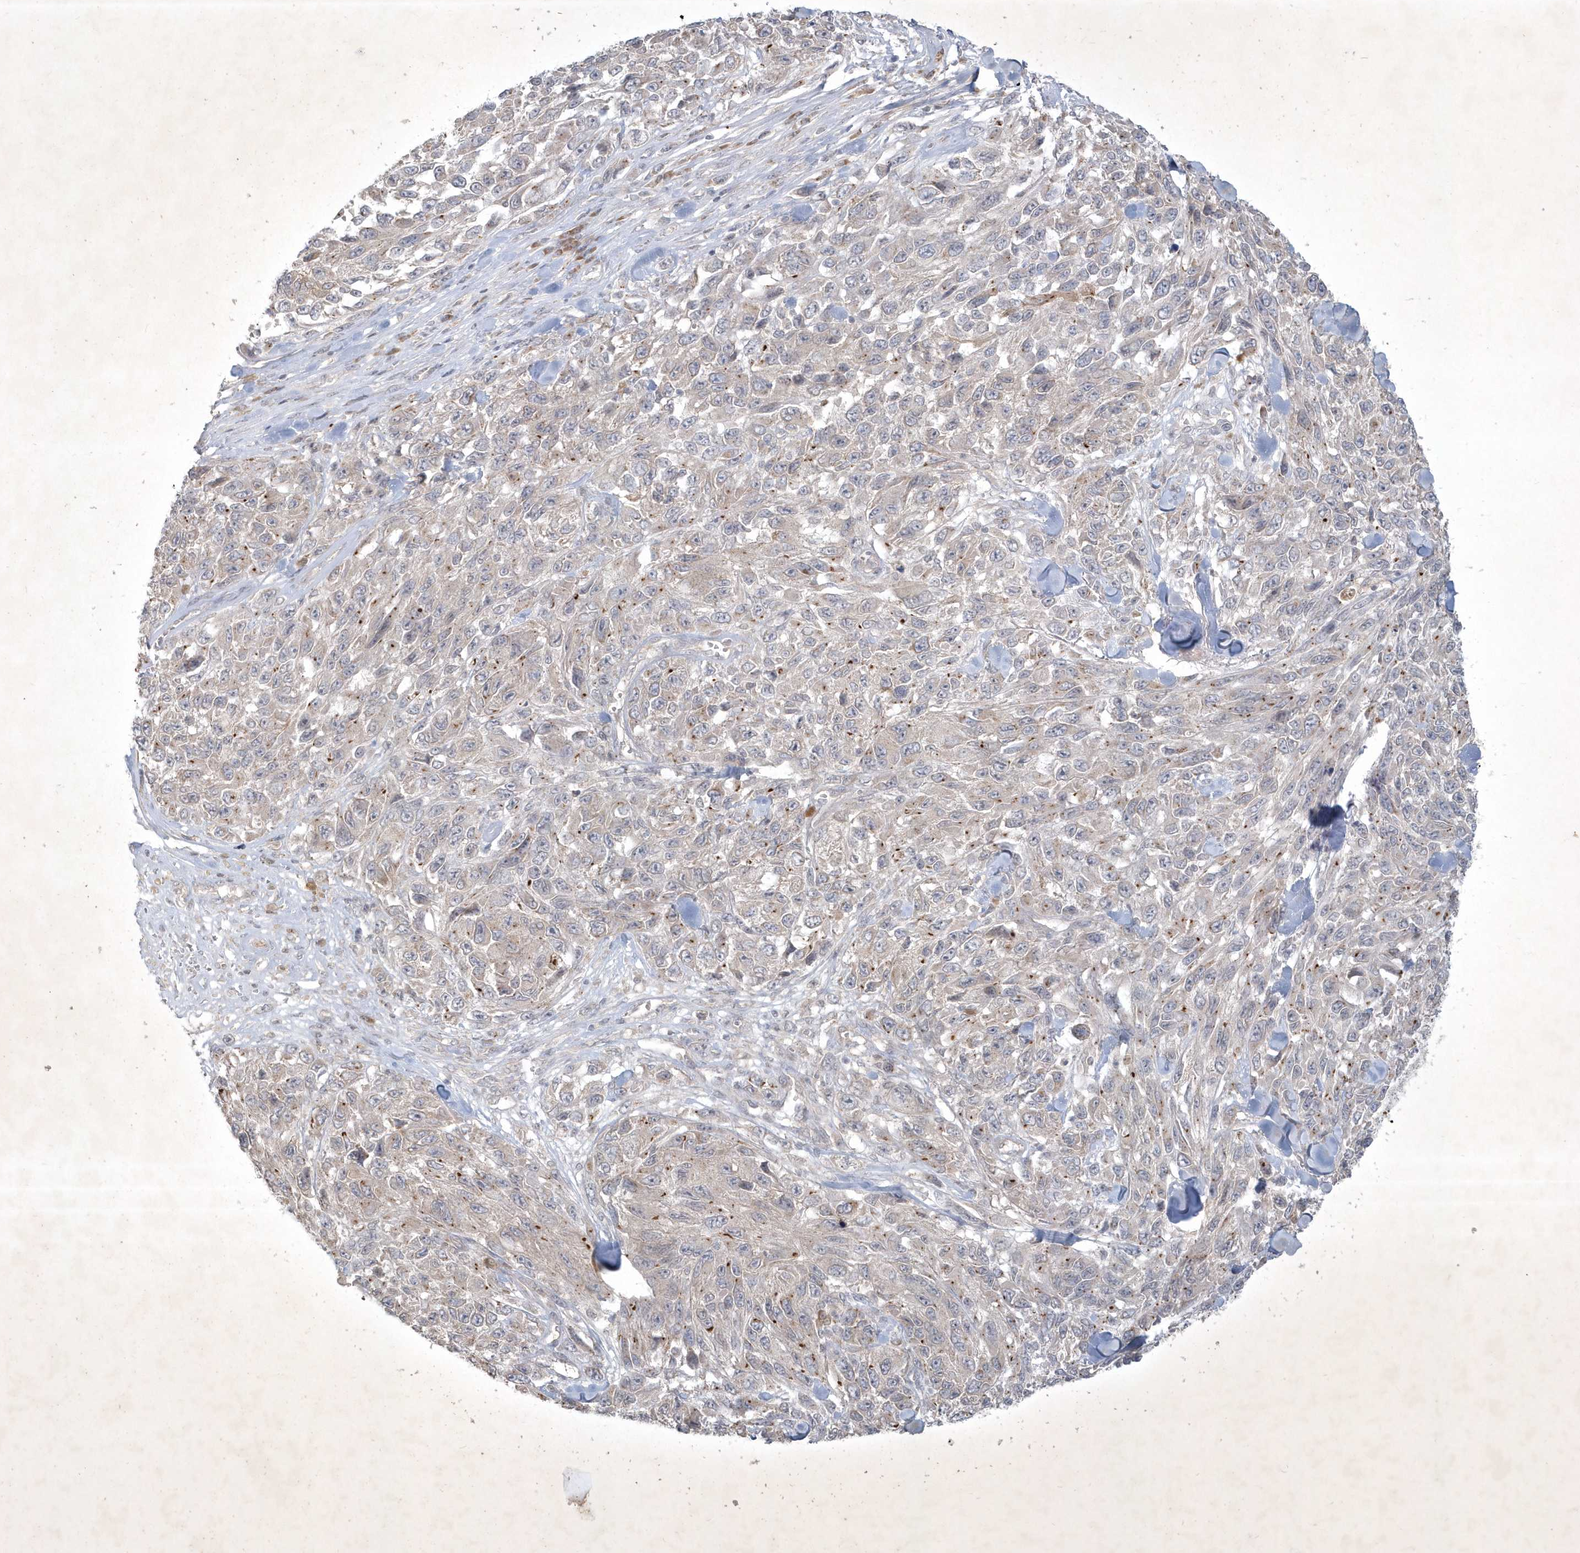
{"staining": {"intensity": "negative", "quantity": "none", "location": "none"}, "tissue": "melanoma", "cell_type": "Tumor cells", "image_type": "cancer", "snomed": [{"axis": "morphology", "description": "Malignant melanoma, NOS"}, {"axis": "topography", "description": "Skin"}], "caption": "Immunohistochemistry histopathology image of neoplastic tissue: malignant melanoma stained with DAB (3,3'-diaminobenzidine) exhibits no significant protein positivity in tumor cells.", "gene": "BOD1", "patient": {"sex": "female", "age": 96}}